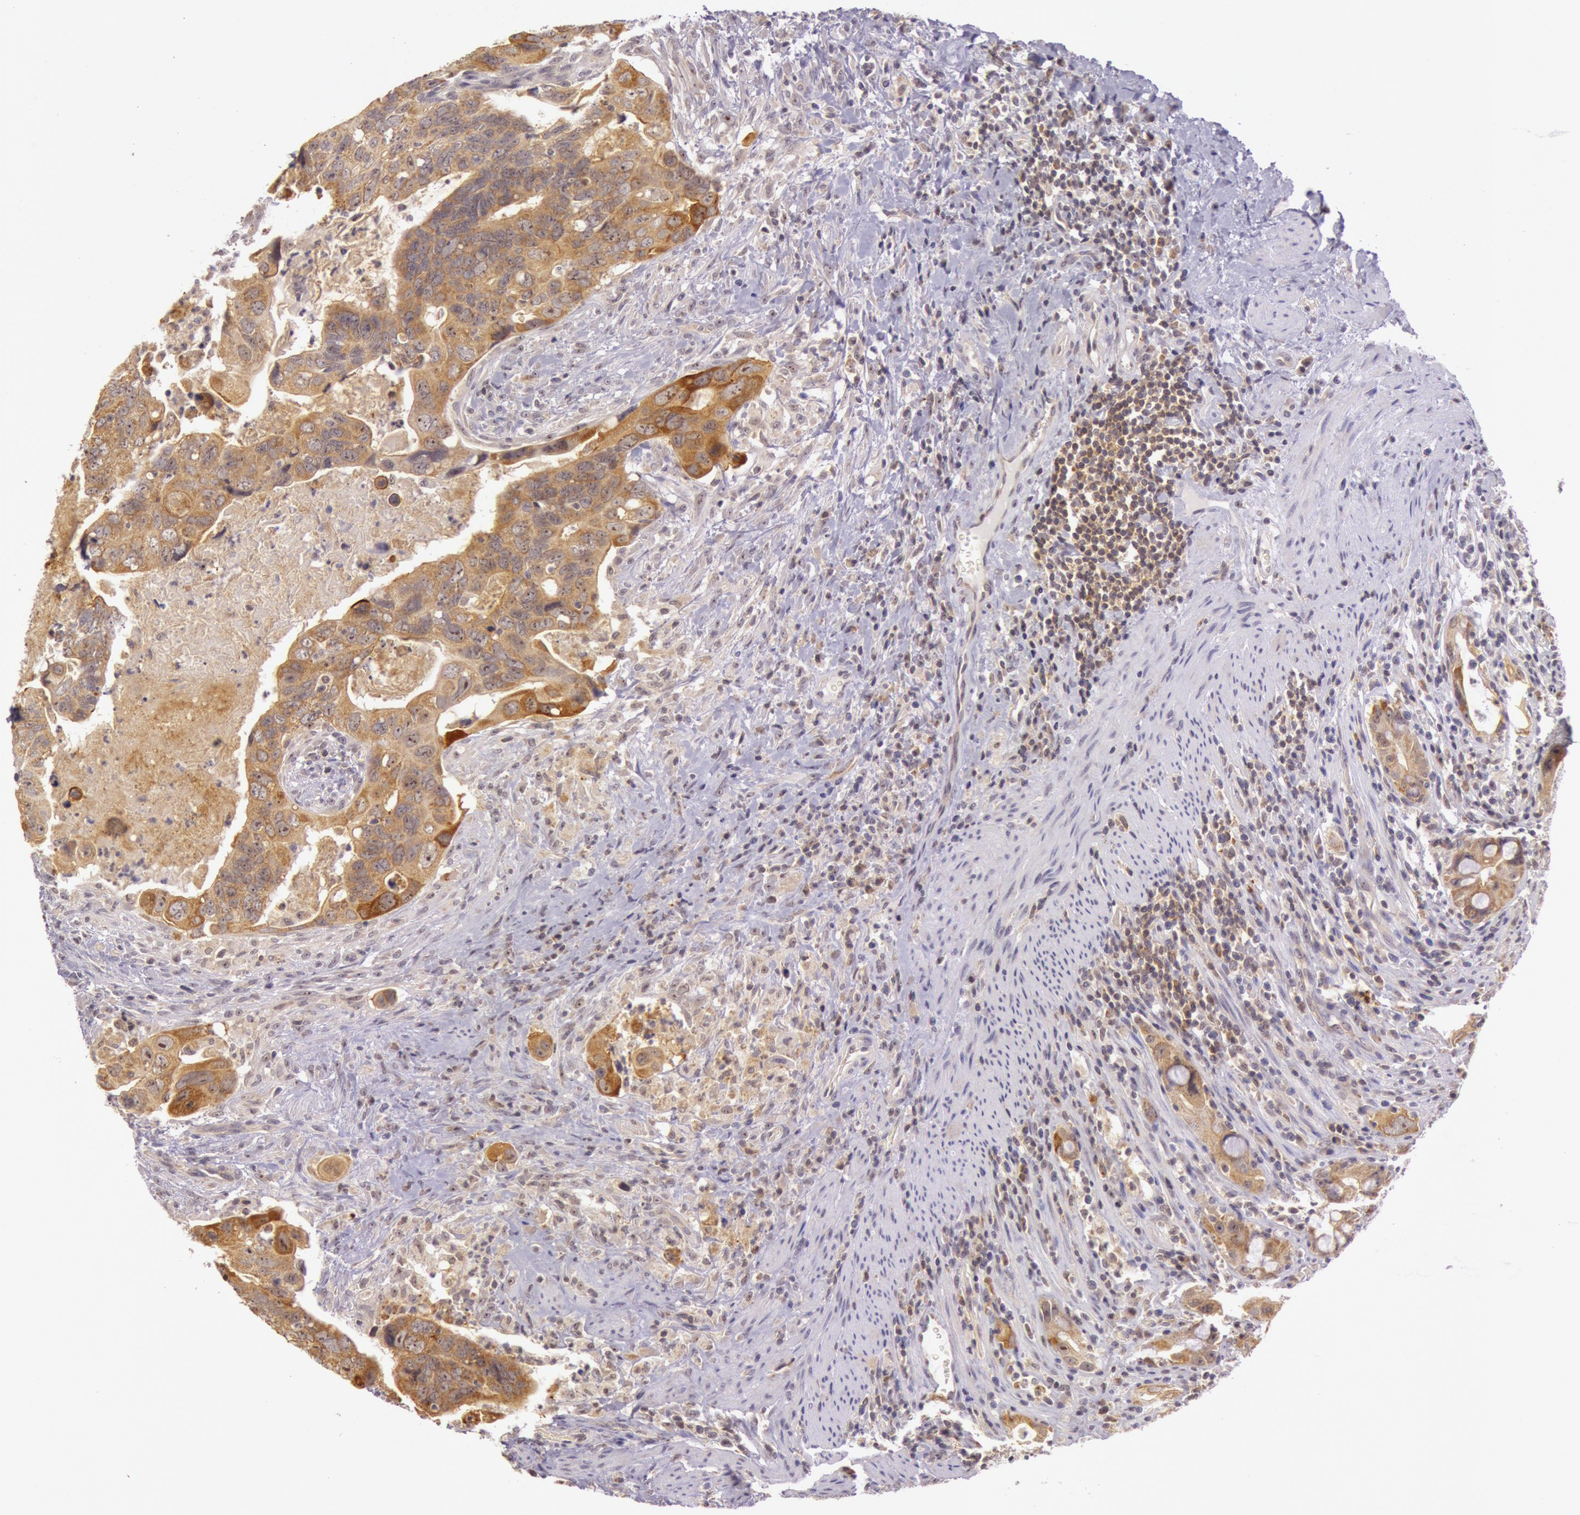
{"staining": {"intensity": "strong", "quantity": ">75%", "location": "cytoplasmic/membranous,nuclear"}, "tissue": "colorectal cancer", "cell_type": "Tumor cells", "image_type": "cancer", "snomed": [{"axis": "morphology", "description": "Adenocarcinoma, NOS"}, {"axis": "topography", "description": "Rectum"}], "caption": "Immunohistochemistry micrograph of neoplastic tissue: human colorectal cancer (adenocarcinoma) stained using immunohistochemistry (IHC) displays high levels of strong protein expression localized specifically in the cytoplasmic/membranous and nuclear of tumor cells, appearing as a cytoplasmic/membranous and nuclear brown color.", "gene": "CDK16", "patient": {"sex": "male", "age": 53}}